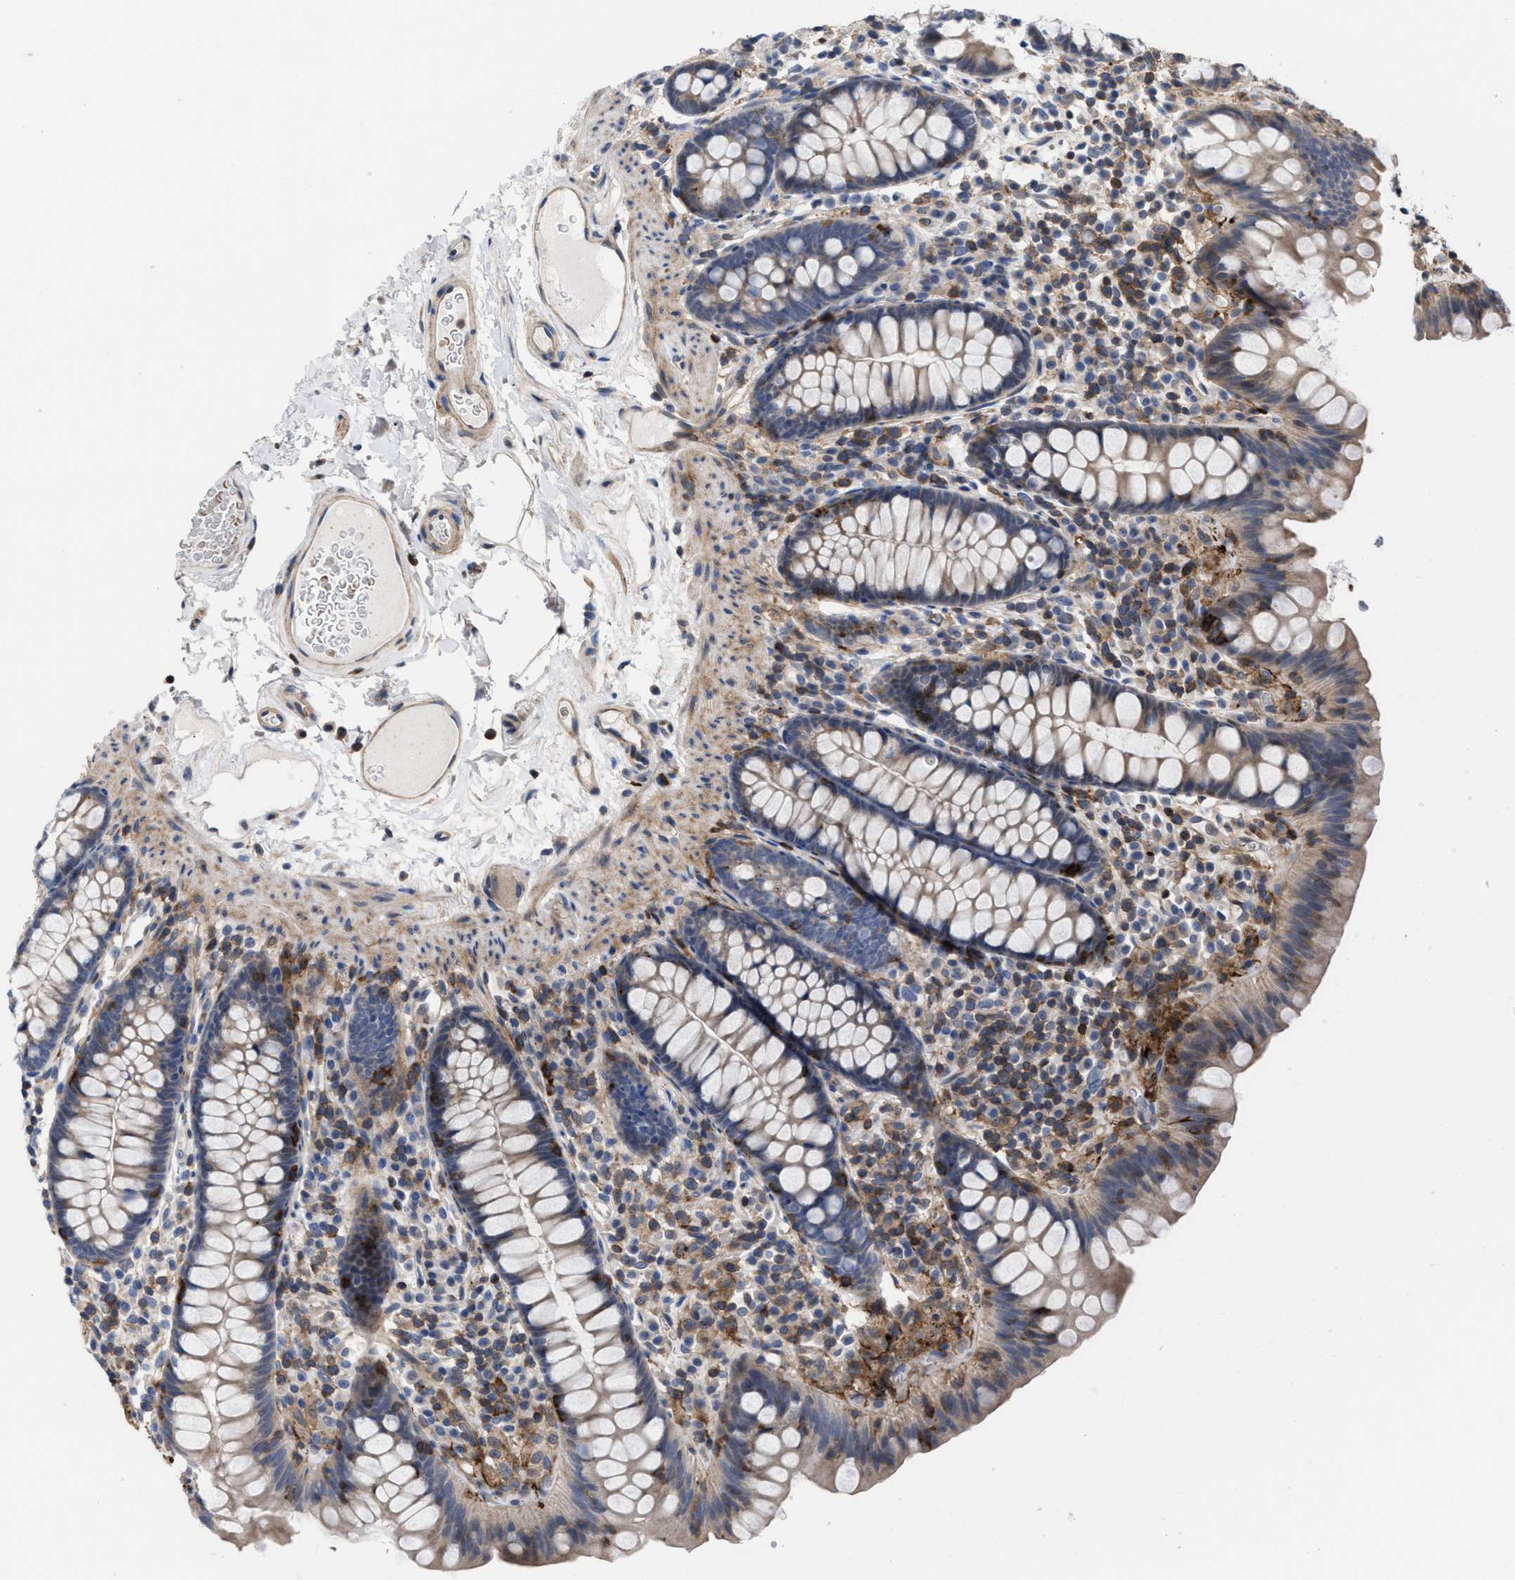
{"staining": {"intensity": "weak", "quantity": ">75%", "location": "cytoplasmic/membranous"}, "tissue": "colon", "cell_type": "Endothelial cells", "image_type": "normal", "snomed": [{"axis": "morphology", "description": "Normal tissue, NOS"}, {"axis": "topography", "description": "Colon"}], "caption": "Immunohistochemistry (DAB) staining of unremarkable human colon displays weak cytoplasmic/membranous protein positivity in approximately >75% of endothelial cells. (Stains: DAB in brown, nuclei in blue, Microscopy: brightfield microscopy at high magnification).", "gene": "PTPRE", "patient": {"sex": "female", "age": 80}}